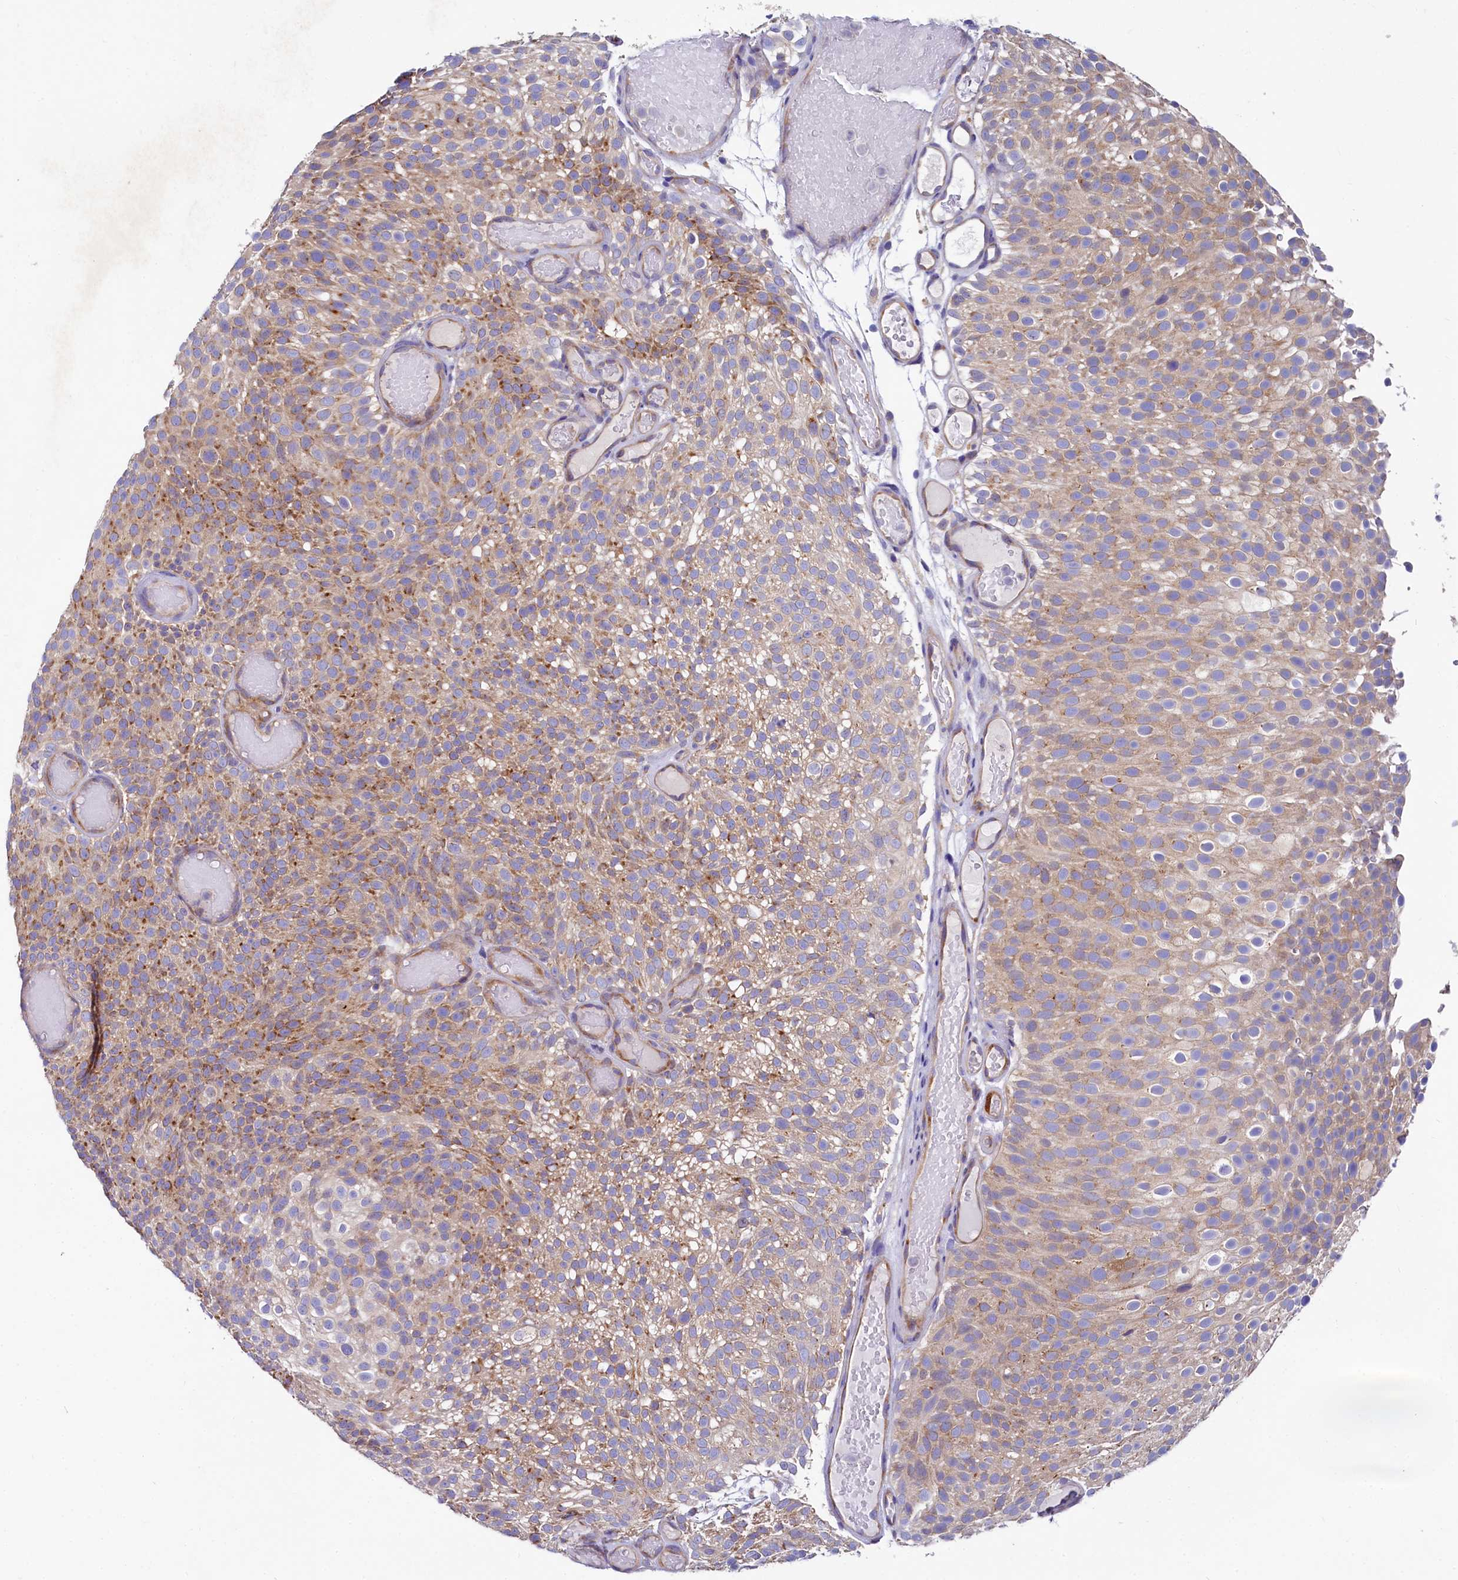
{"staining": {"intensity": "moderate", "quantity": ">75%", "location": "cytoplasmic/membranous"}, "tissue": "urothelial cancer", "cell_type": "Tumor cells", "image_type": "cancer", "snomed": [{"axis": "morphology", "description": "Urothelial carcinoma, Low grade"}, {"axis": "topography", "description": "Urinary bladder"}], "caption": "Human urothelial carcinoma (low-grade) stained with a protein marker shows moderate staining in tumor cells.", "gene": "QARS1", "patient": {"sex": "male", "age": 78}}